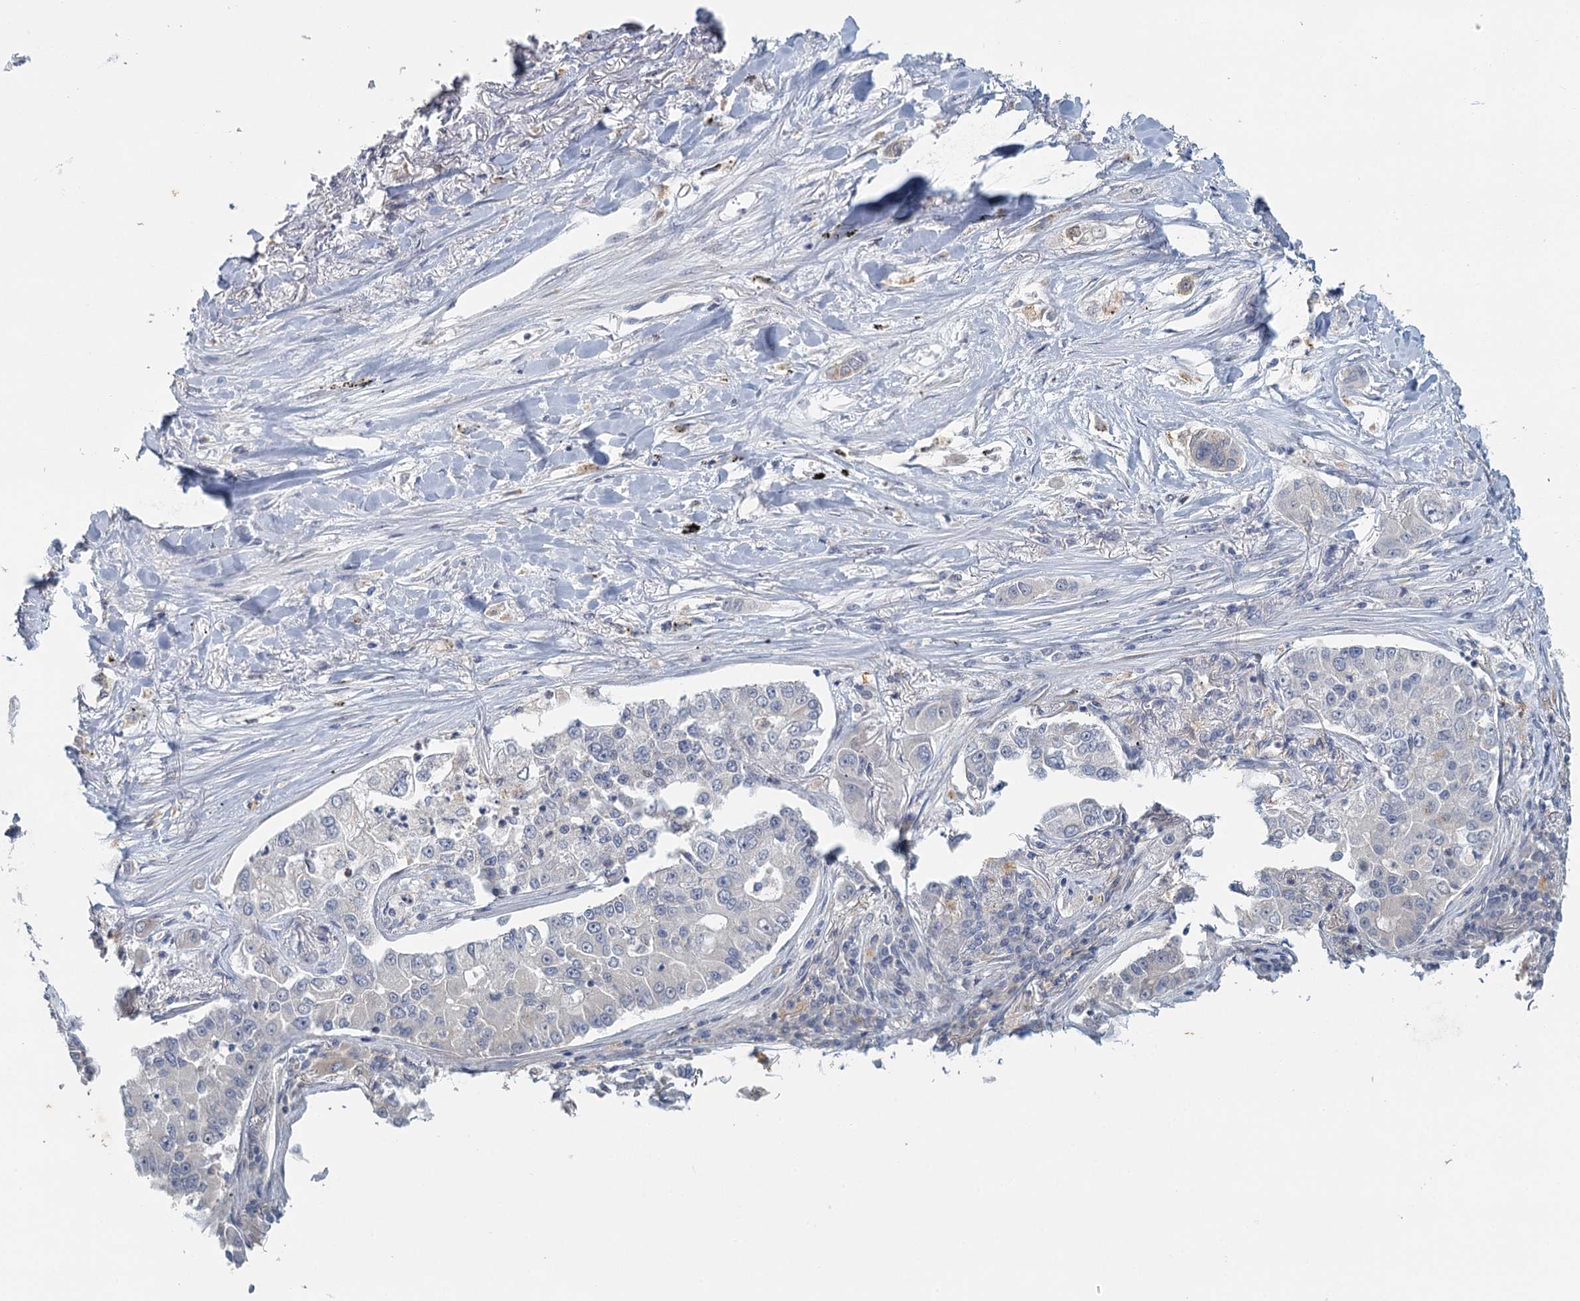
{"staining": {"intensity": "weak", "quantity": "<25%", "location": "cytoplasmic/membranous"}, "tissue": "lung cancer", "cell_type": "Tumor cells", "image_type": "cancer", "snomed": [{"axis": "morphology", "description": "Adenocarcinoma, NOS"}, {"axis": "topography", "description": "Lung"}], "caption": "Immunohistochemical staining of human adenocarcinoma (lung) reveals no significant positivity in tumor cells.", "gene": "MYO7B", "patient": {"sex": "male", "age": 49}}